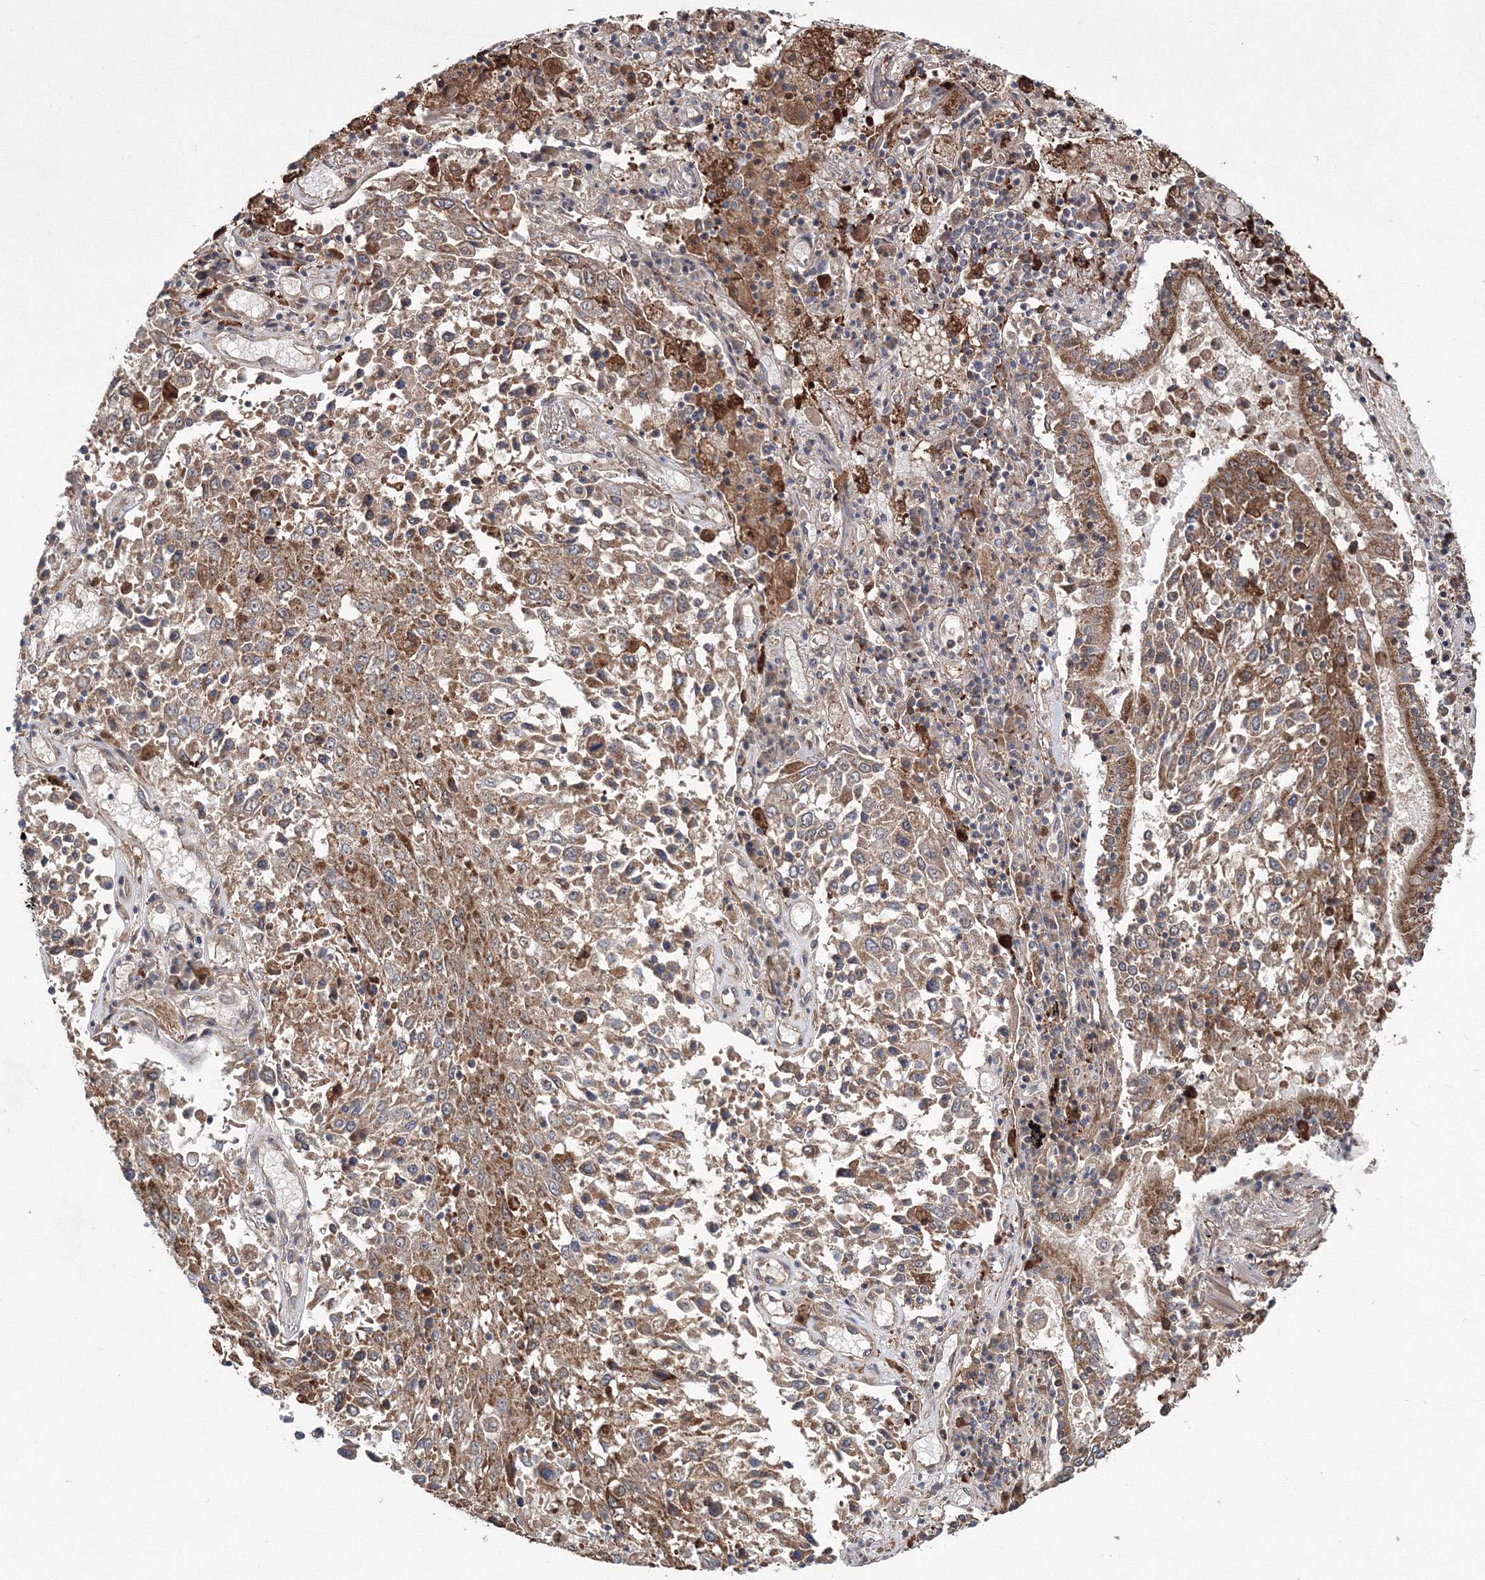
{"staining": {"intensity": "moderate", "quantity": ">75%", "location": "cytoplasmic/membranous"}, "tissue": "lung cancer", "cell_type": "Tumor cells", "image_type": "cancer", "snomed": [{"axis": "morphology", "description": "Squamous cell carcinoma, NOS"}, {"axis": "topography", "description": "Lung"}], "caption": "Human lung squamous cell carcinoma stained with a protein marker demonstrates moderate staining in tumor cells.", "gene": "RANBP3L", "patient": {"sex": "male", "age": 65}}